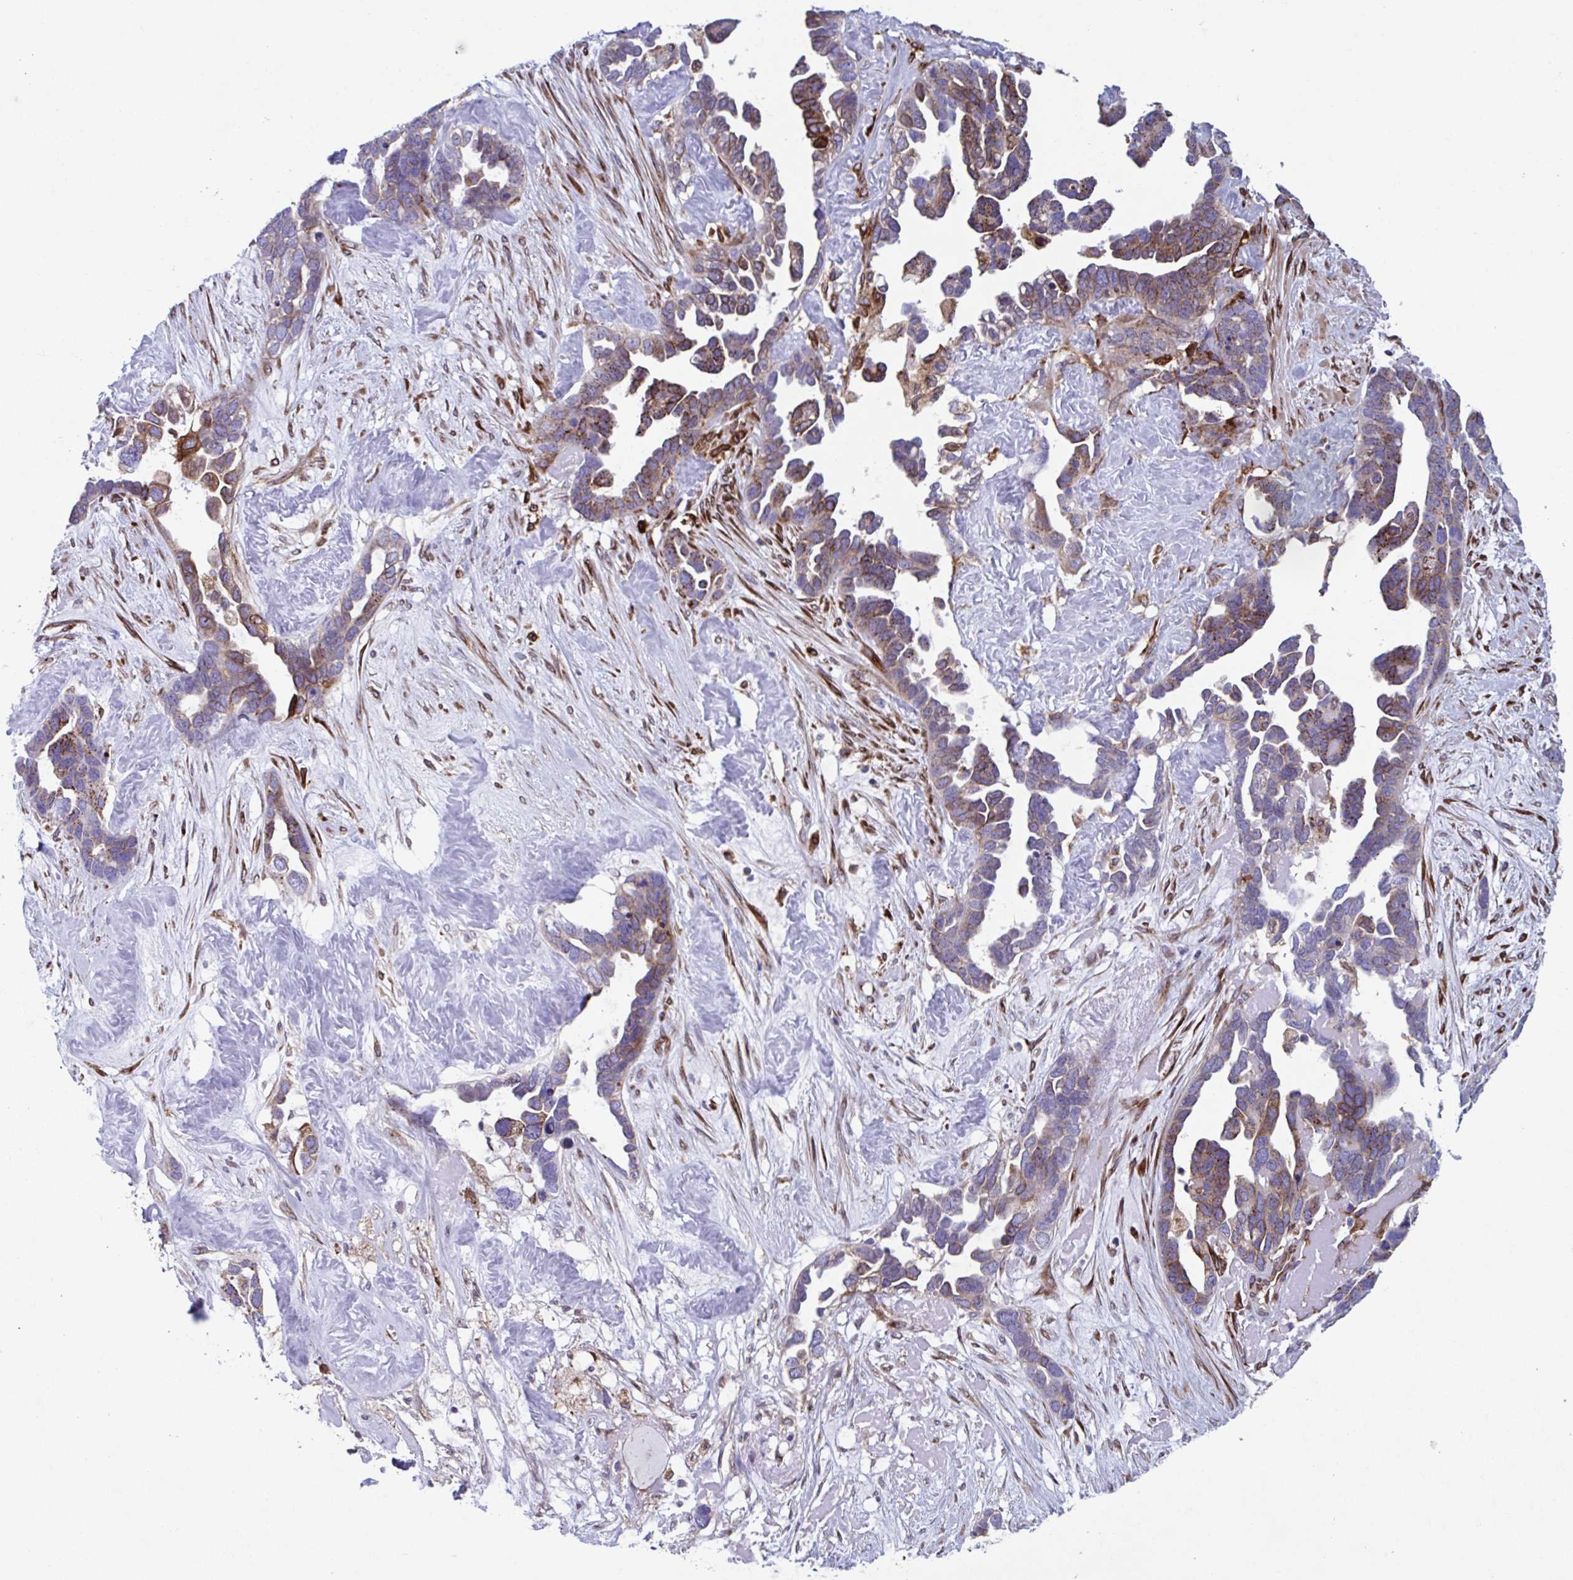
{"staining": {"intensity": "weak", "quantity": "25%-75%", "location": "cytoplasmic/membranous"}, "tissue": "ovarian cancer", "cell_type": "Tumor cells", "image_type": "cancer", "snomed": [{"axis": "morphology", "description": "Cystadenocarcinoma, serous, NOS"}, {"axis": "topography", "description": "Ovary"}], "caption": "This image shows immunohistochemistry (IHC) staining of ovarian serous cystadenocarcinoma, with low weak cytoplasmic/membranous expression in approximately 25%-75% of tumor cells.", "gene": "RFK", "patient": {"sex": "female", "age": 54}}